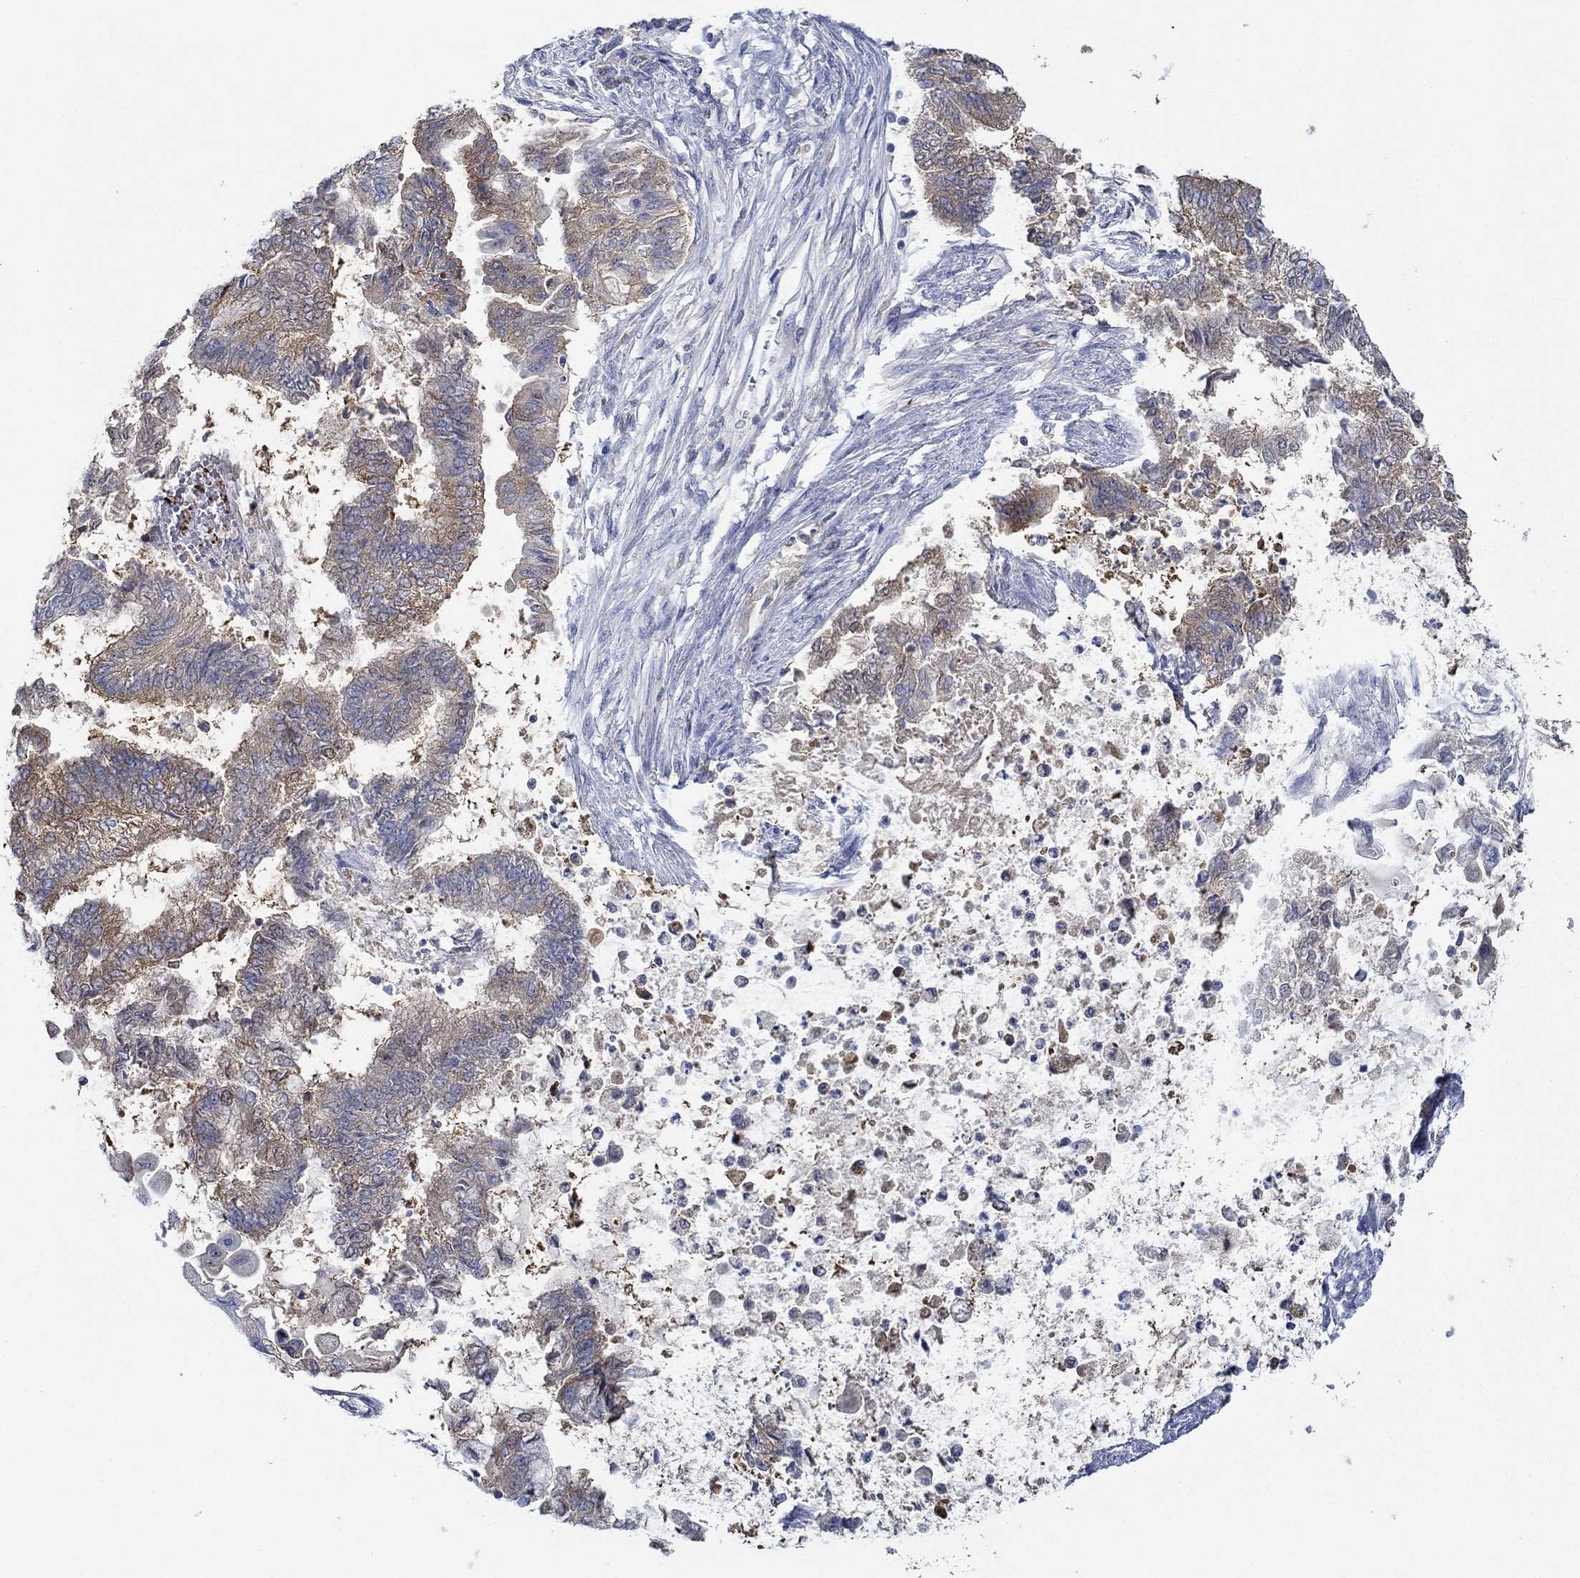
{"staining": {"intensity": "moderate", "quantity": "25%-75%", "location": "cytoplasmic/membranous"}, "tissue": "endometrial cancer", "cell_type": "Tumor cells", "image_type": "cancer", "snomed": [{"axis": "morphology", "description": "Adenocarcinoma, NOS"}, {"axis": "topography", "description": "Endometrium"}], "caption": "Adenocarcinoma (endometrial) stained with immunohistochemistry (IHC) demonstrates moderate cytoplasmic/membranous positivity in approximately 25%-75% of tumor cells.", "gene": "SLC27A3", "patient": {"sex": "female", "age": 65}}